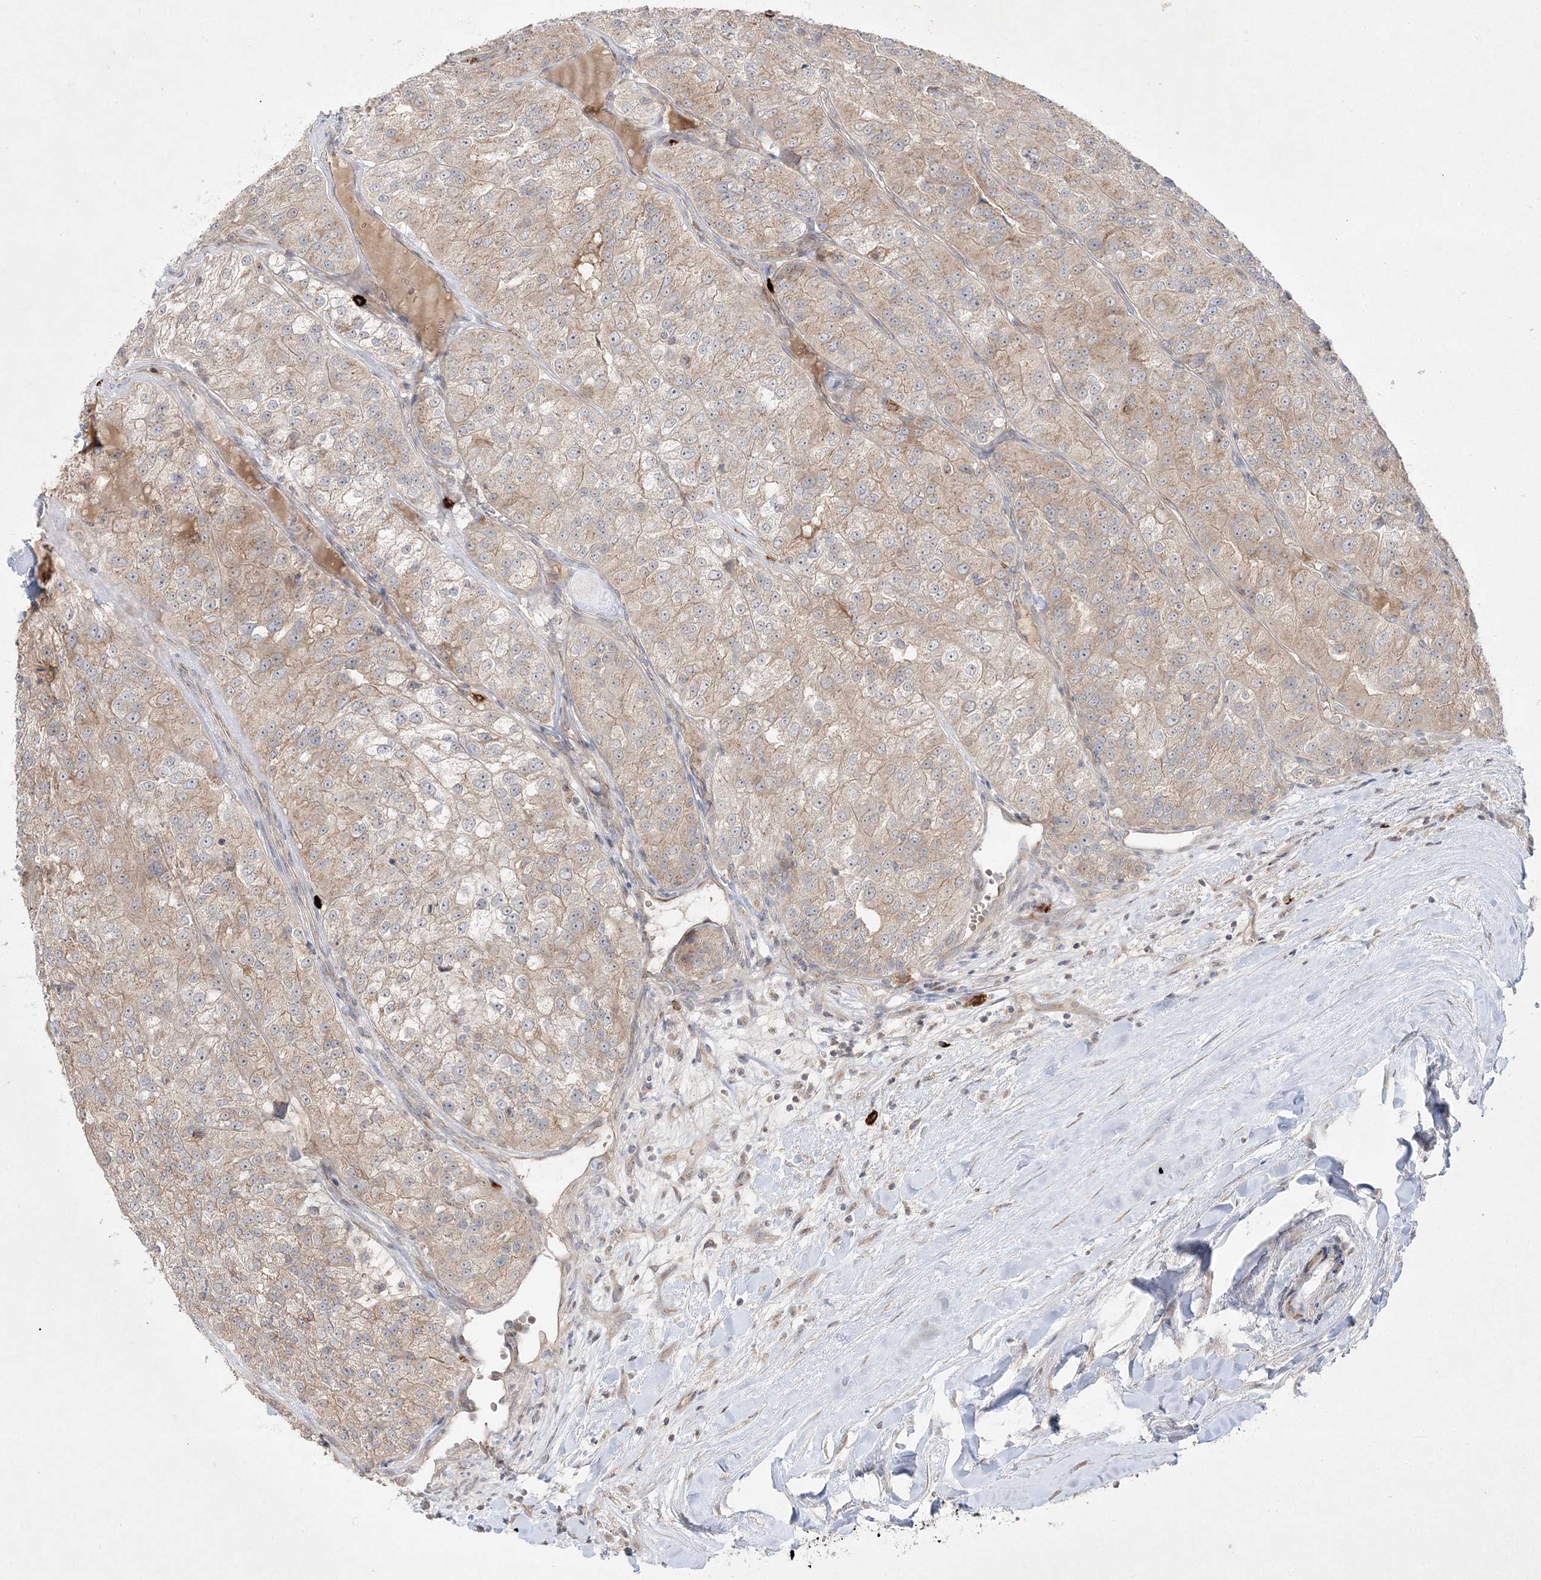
{"staining": {"intensity": "weak", "quantity": ">75%", "location": "cytoplasmic/membranous"}, "tissue": "renal cancer", "cell_type": "Tumor cells", "image_type": "cancer", "snomed": [{"axis": "morphology", "description": "Adenocarcinoma, NOS"}, {"axis": "topography", "description": "Kidney"}], "caption": "DAB immunohistochemical staining of renal cancer (adenocarcinoma) exhibits weak cytoplasmic/membranous protein expression in approximately >75% of tumor cells.", "gene": "CLNK", "patient": {"sex": "female", "age": 63}}